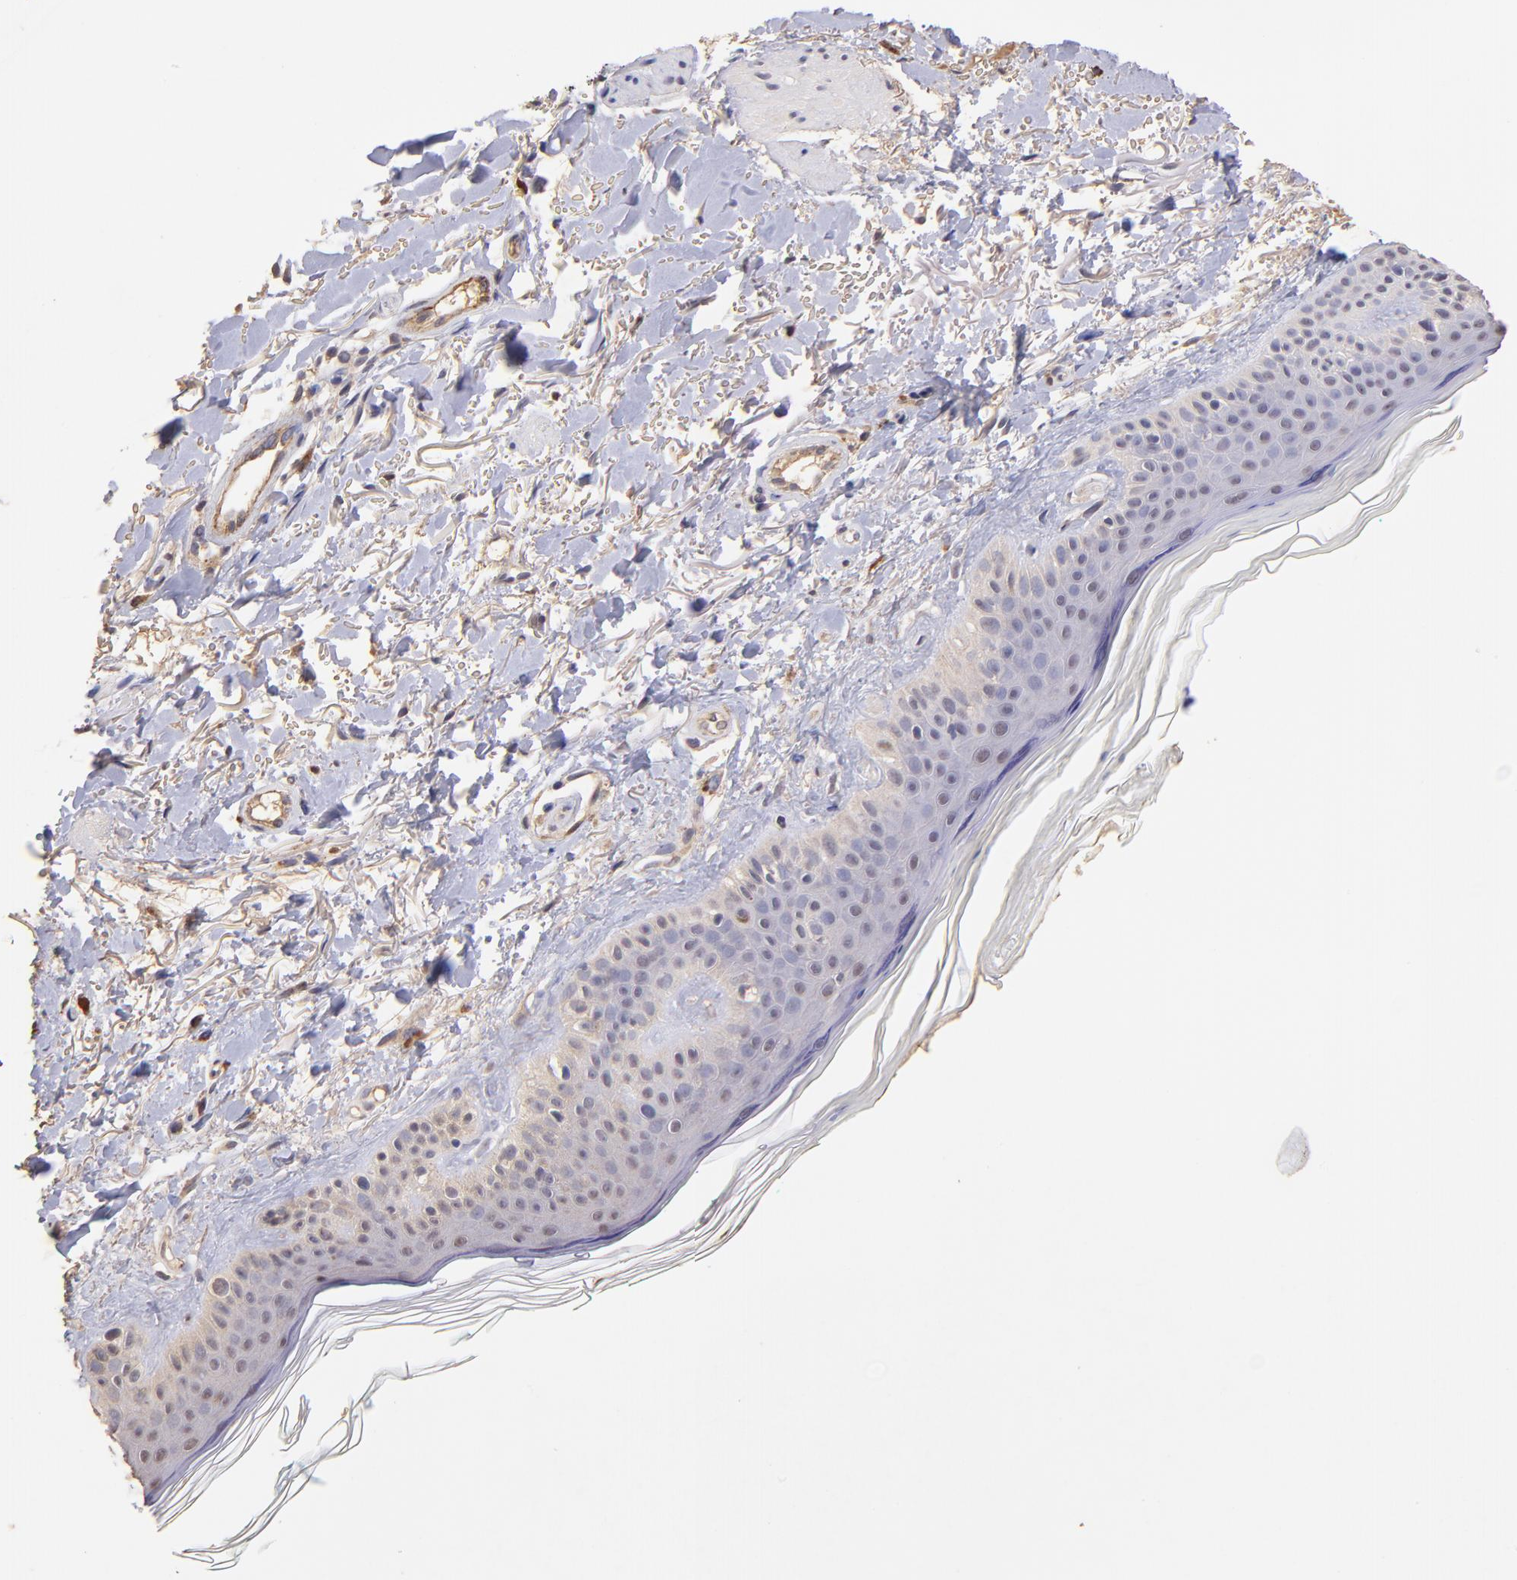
{"staining": {"intensity": "moderate", "quantity": ">75%", "location": "cytoplasmic/membranous"}, "tissue": "skin", "cell_type": "Fibroblasts", "image_type": "normal", "snomed": [{"axis": "morphology", "description": "Normal tissue, NOS"}, {"axis": "topography", "description": "Skin"}], "caption": "Moderate cytoplasmic/membranous staining is present in approximately >75% of fibroblasts in unremarkable skin. Ihc stains the protein in brown and the nuclei are stained blue.", "gene": "RNASEL", "patient": {"sex": "male", "age": 71}}